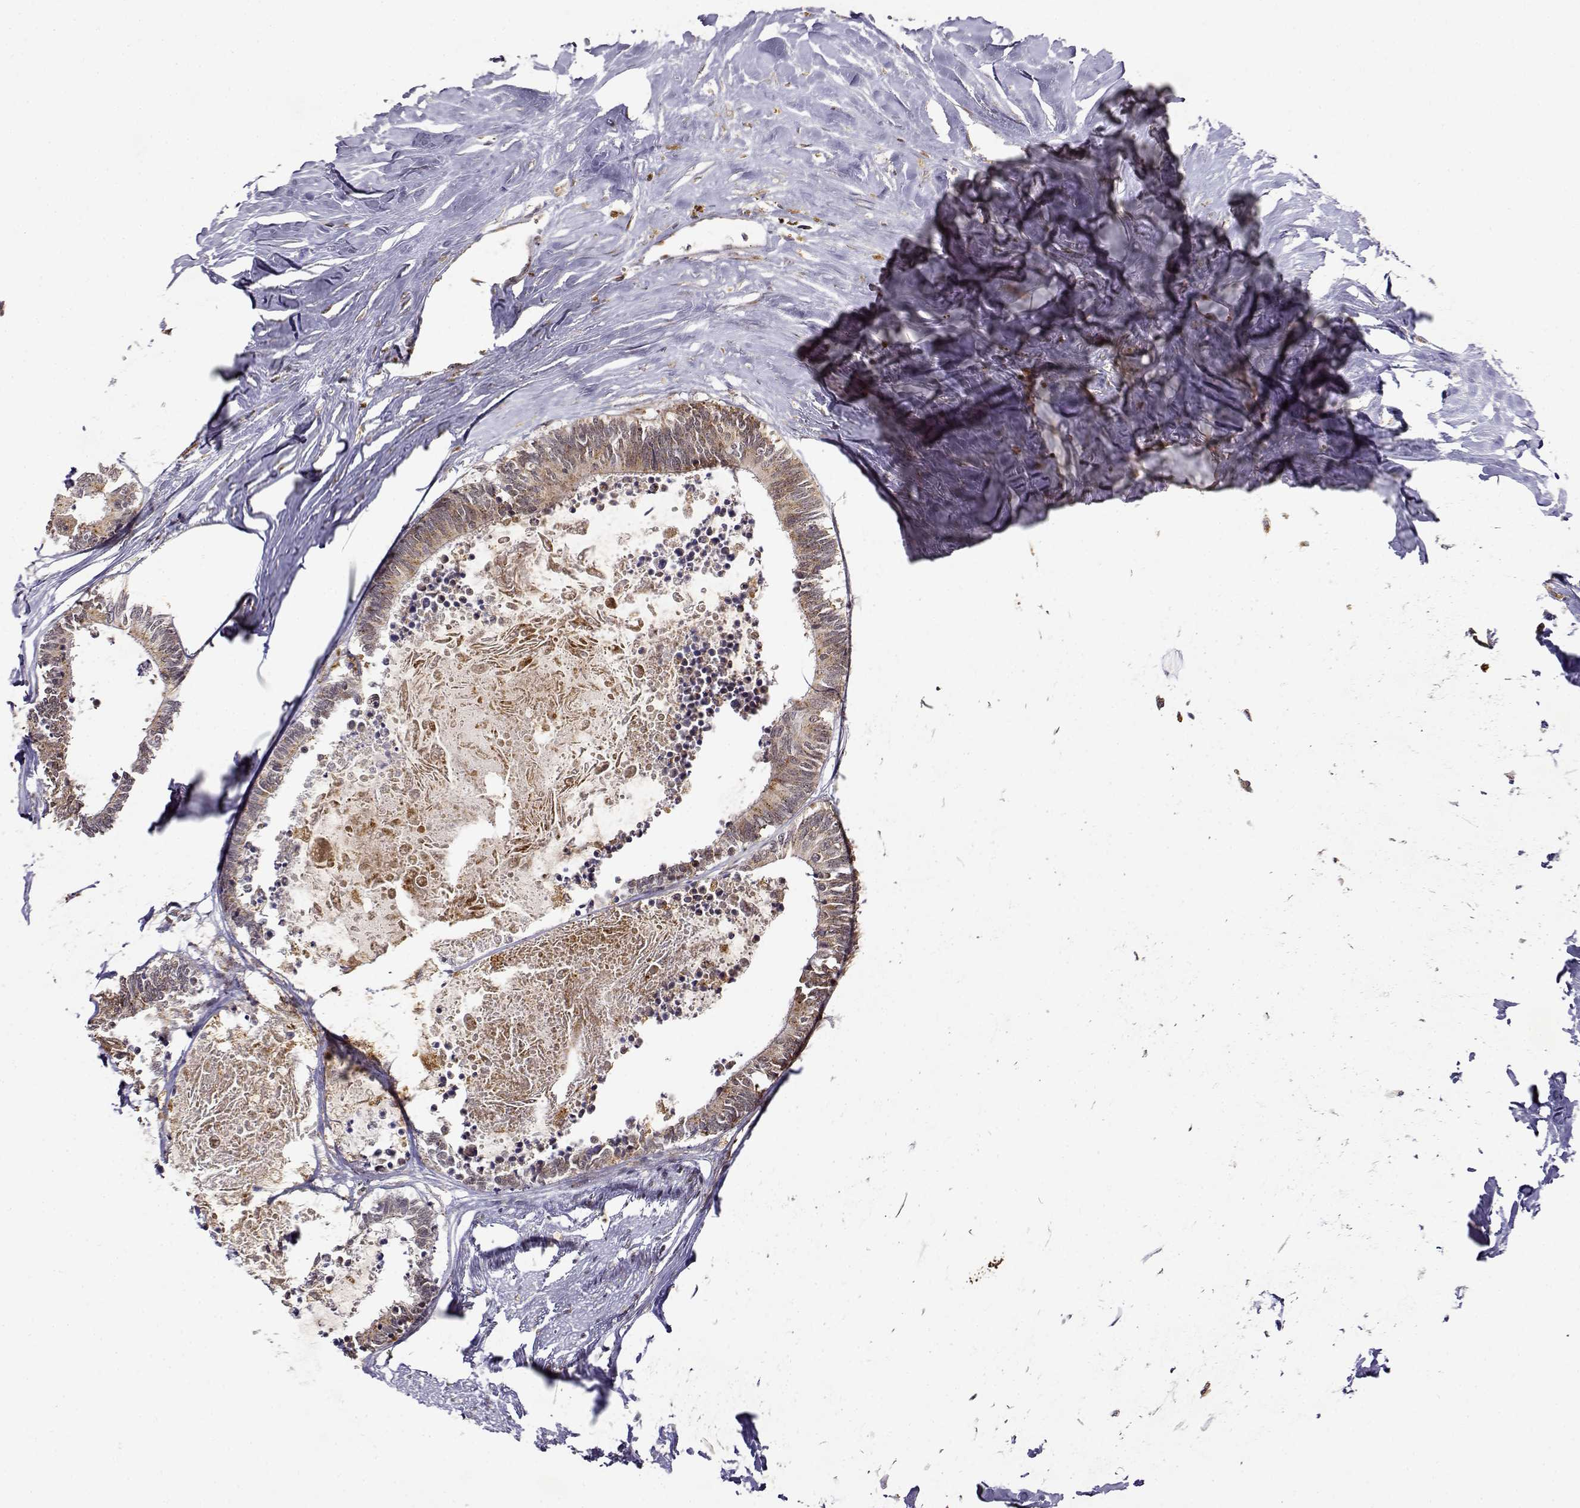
{"staining": {"intensity": "moderate", "quantity": ">75%", "location": "cytoplasmic/membranous"}, "tissue": "colorectal cancer", "cell_type": "Tumor cells", "image_type": "cancer", "snomed": [{"axis": "morphology", "description": "Adenocarcinoma, NOS"}, {"axis": "topography", "description": "Colon"}, {"axis": "topography", "description": "Rectum"}], "caption": "An immunohistochemistry photomicrograph of neoplastic tissue is shown. Protein staining in brown highlights moderate cytoplasmic/membranous positivity in colorectal cancer within tumor cells.", "gene": "RNF13", "patient": {"sex": "male", "age": 57}}